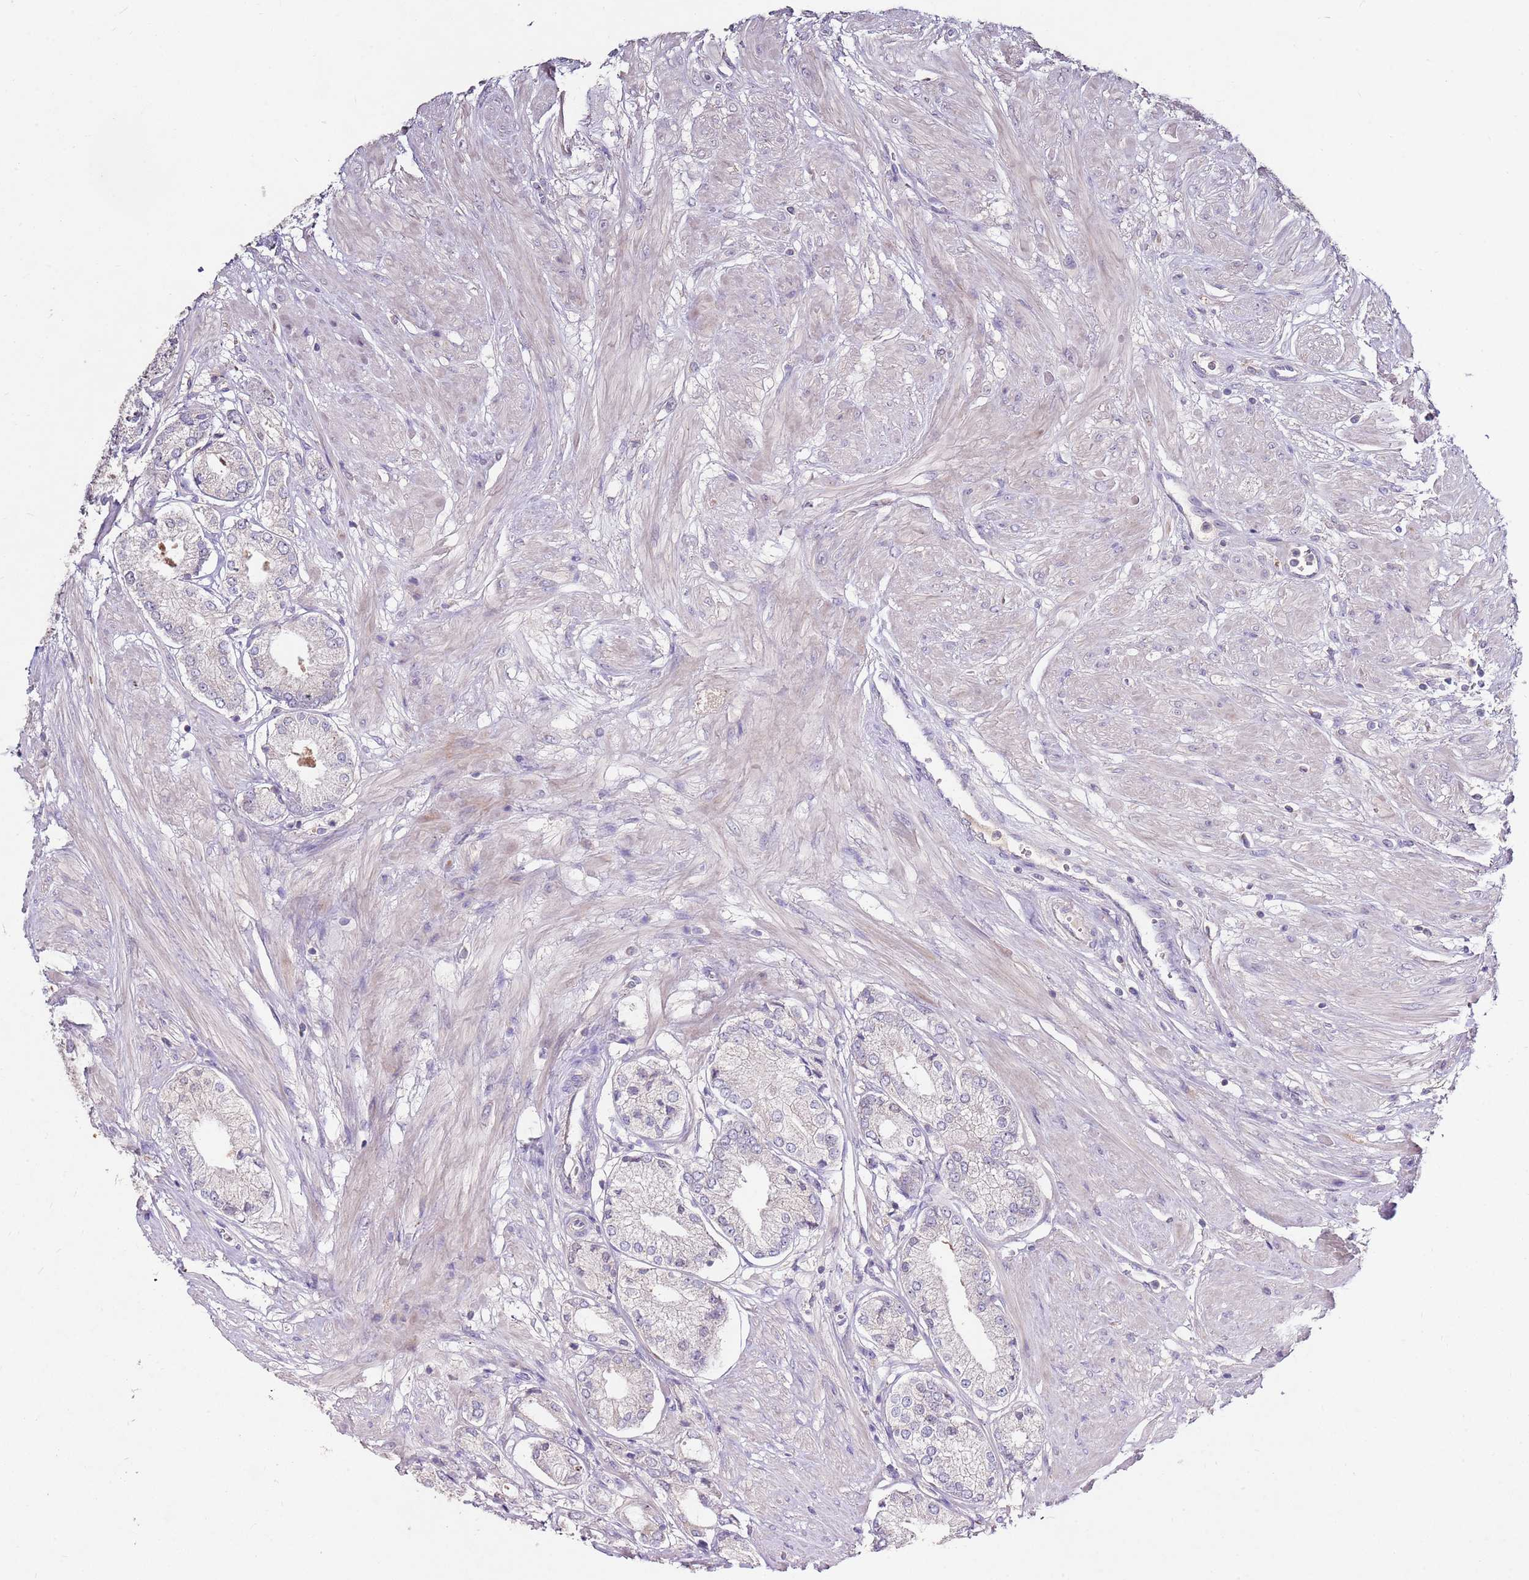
{"staining": {"intensity": "negative", "quantity": "none", "location": "none"}, "tissue": "prostate cancer", "cell_type": "Tumor cells", "image_type": "cancer", "snomed": [{"axis": "morphology", "description": "Adenocarcinoma, High grade"}, {"axis": "topography", "description": "Prostate and seminal vesicle, NOS"}], "caption": "Human prostate cancer (high-grade adenocarcinoma) stained for a protein using immunohistochemistry (IHC) shows no positivity in tumor cells.", "gene": "NRDE2", "patient": {"sex": "male", "age": 64}}